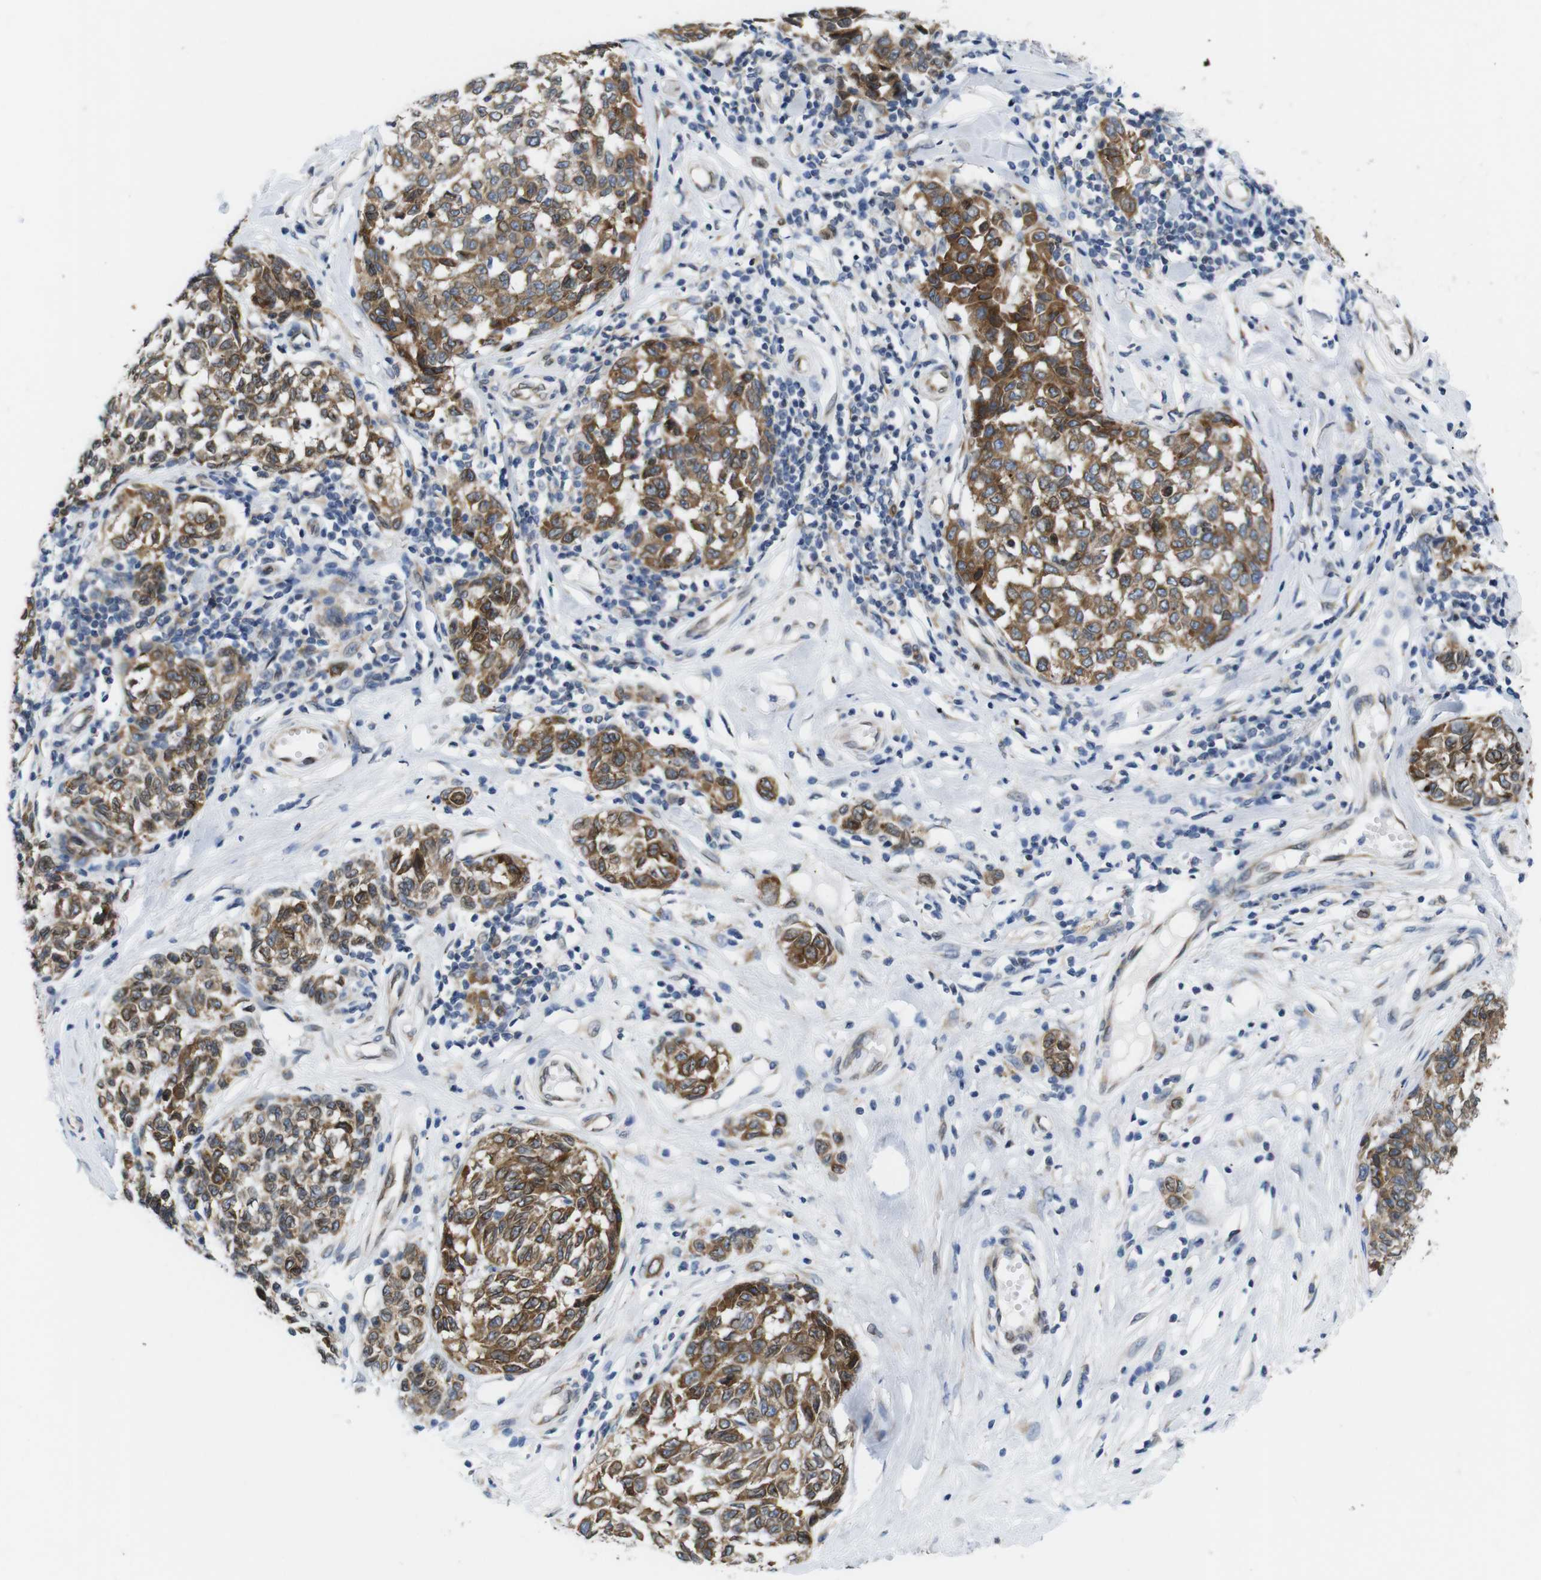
{"staining": {"intensity": "moderate", "quantity": ">75%", "location": "cytoplasmic/membranous"}, "tissue": "melanoma", "cell_type": "Tumor cells", "image_type": "cancer", "snomed": [{"axis": "morphology", "description": "Malignant melanoma, NOS"}, {"axis": "topography", "description": "Skin"}], "caption": "Protein staining of malignant melanoma tissue displays moderate cytoplasmic/membranous positivity in approximately >75% of tumor cells. The staining was performed using DAB (3,3'-diaminobenzidine), with brown indicating positive protein expression. Nuclei are stained blue with hematoxylin.", "gene": "HACD3", "patient": {"sex": "female", "age": 64}}